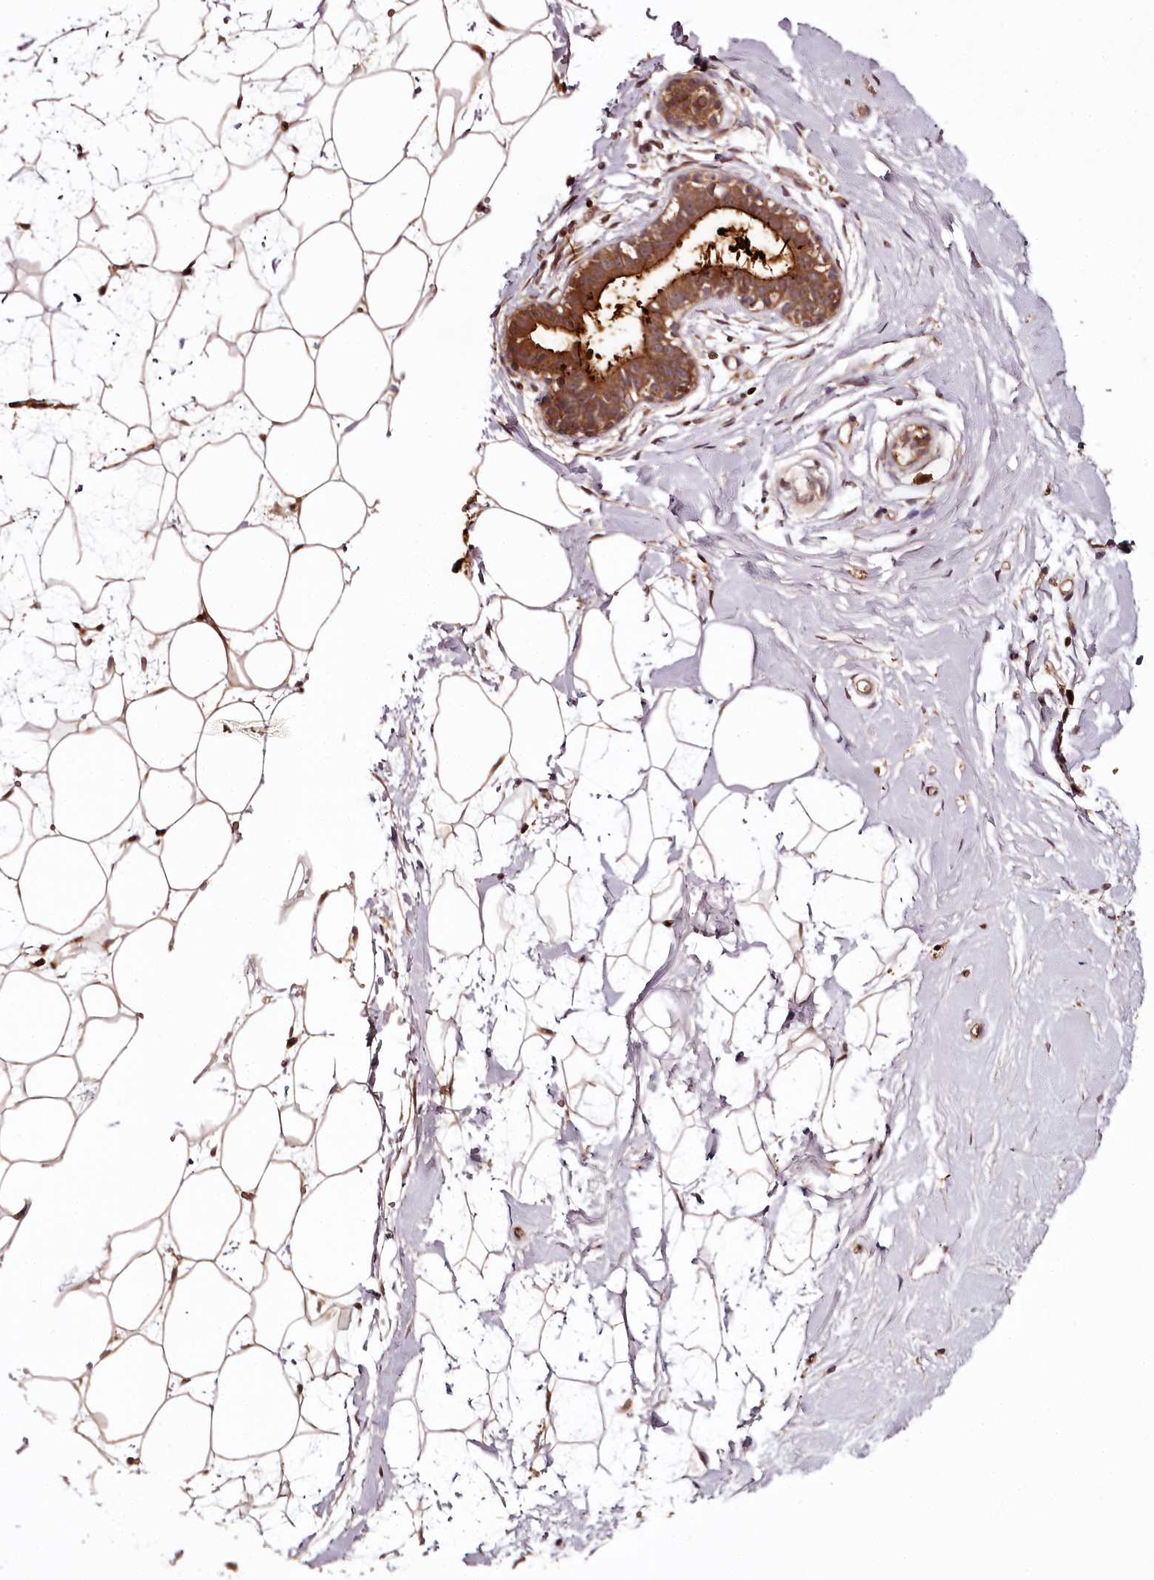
{"staining": {"intensity": "moderate", "quantity": ">75%", "location": "cytoplasmic/membranous,nuclear"}, "tissue": "breast", "cell_type": "Adipocytes", "image_type": "normal", "snomed": [{"axis": "morphology", "description": "Normal tissue, NOS"}, {"axis": "morphology", "description": "Adenoma, NOS"}, {"axis": "topography", "description": "Breast"}], "caption": "Immunohistochemical staining of unremarkable human breast demonstrates moderate cytoplasmic/membranous,nuclear protein positivity in approximately >75% of adipocytes.", "gene": "TTC12", "patient": {"sex": "female", "age": 23}}